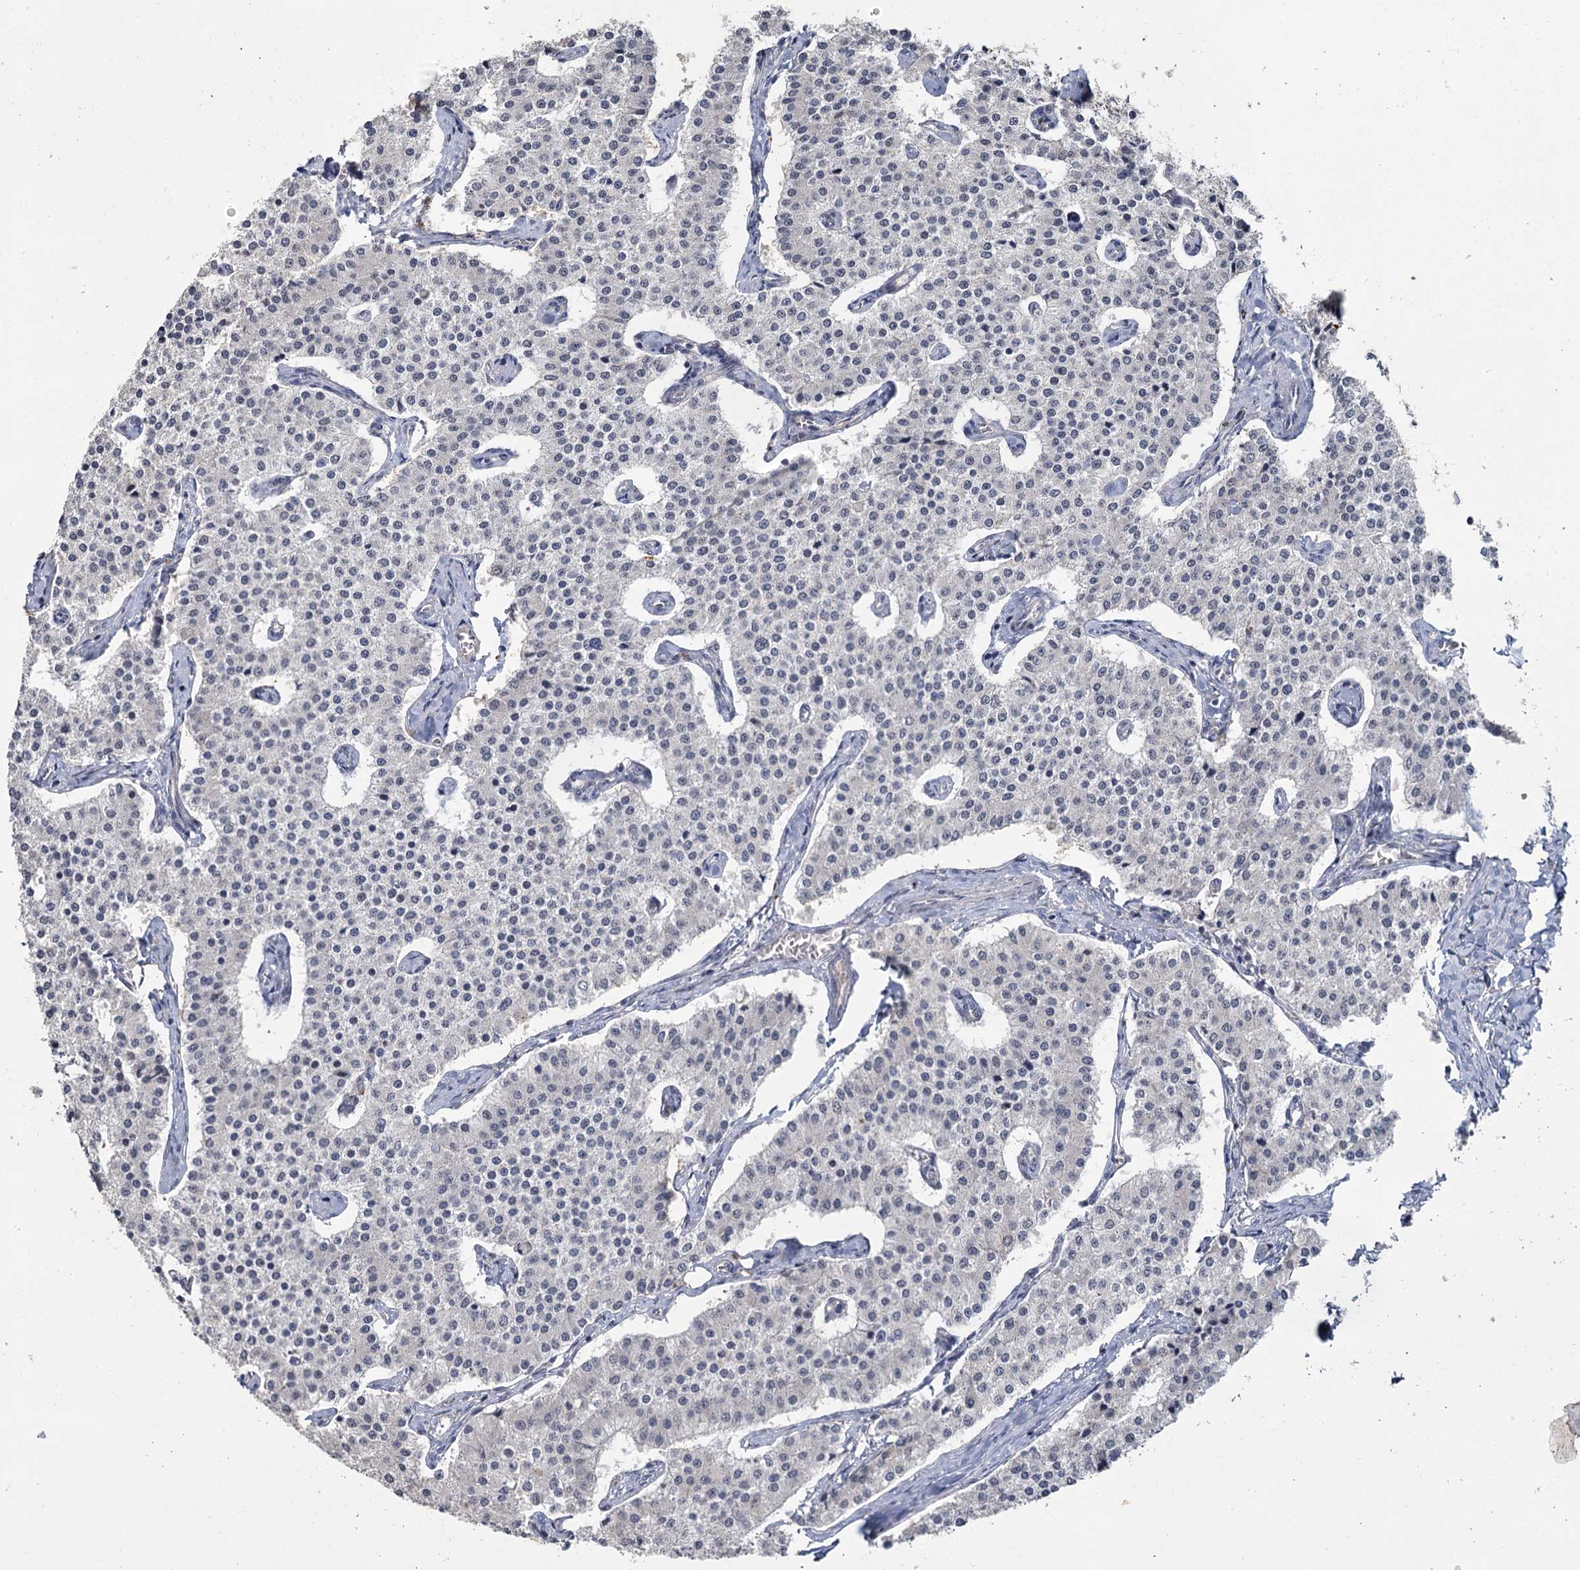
{"staining": {"intensity": "negative", "quantity": "none", "location": "none"}, "tissue": "carcinoid", "cell_type": "Tumor cells", "image_type": "cancer", "snomed": [{"axis": "morphology", "description": "Carcinoid, malignant, NOS"}, {"axis": "topography", "description": "Colon"}], "caption": "Malignant carcinoid was stained to show a protein in brown. There is no significant expression in tumor cells.", "gene": "MUCL1", "patient": {"sex": "female", "age": 52}}